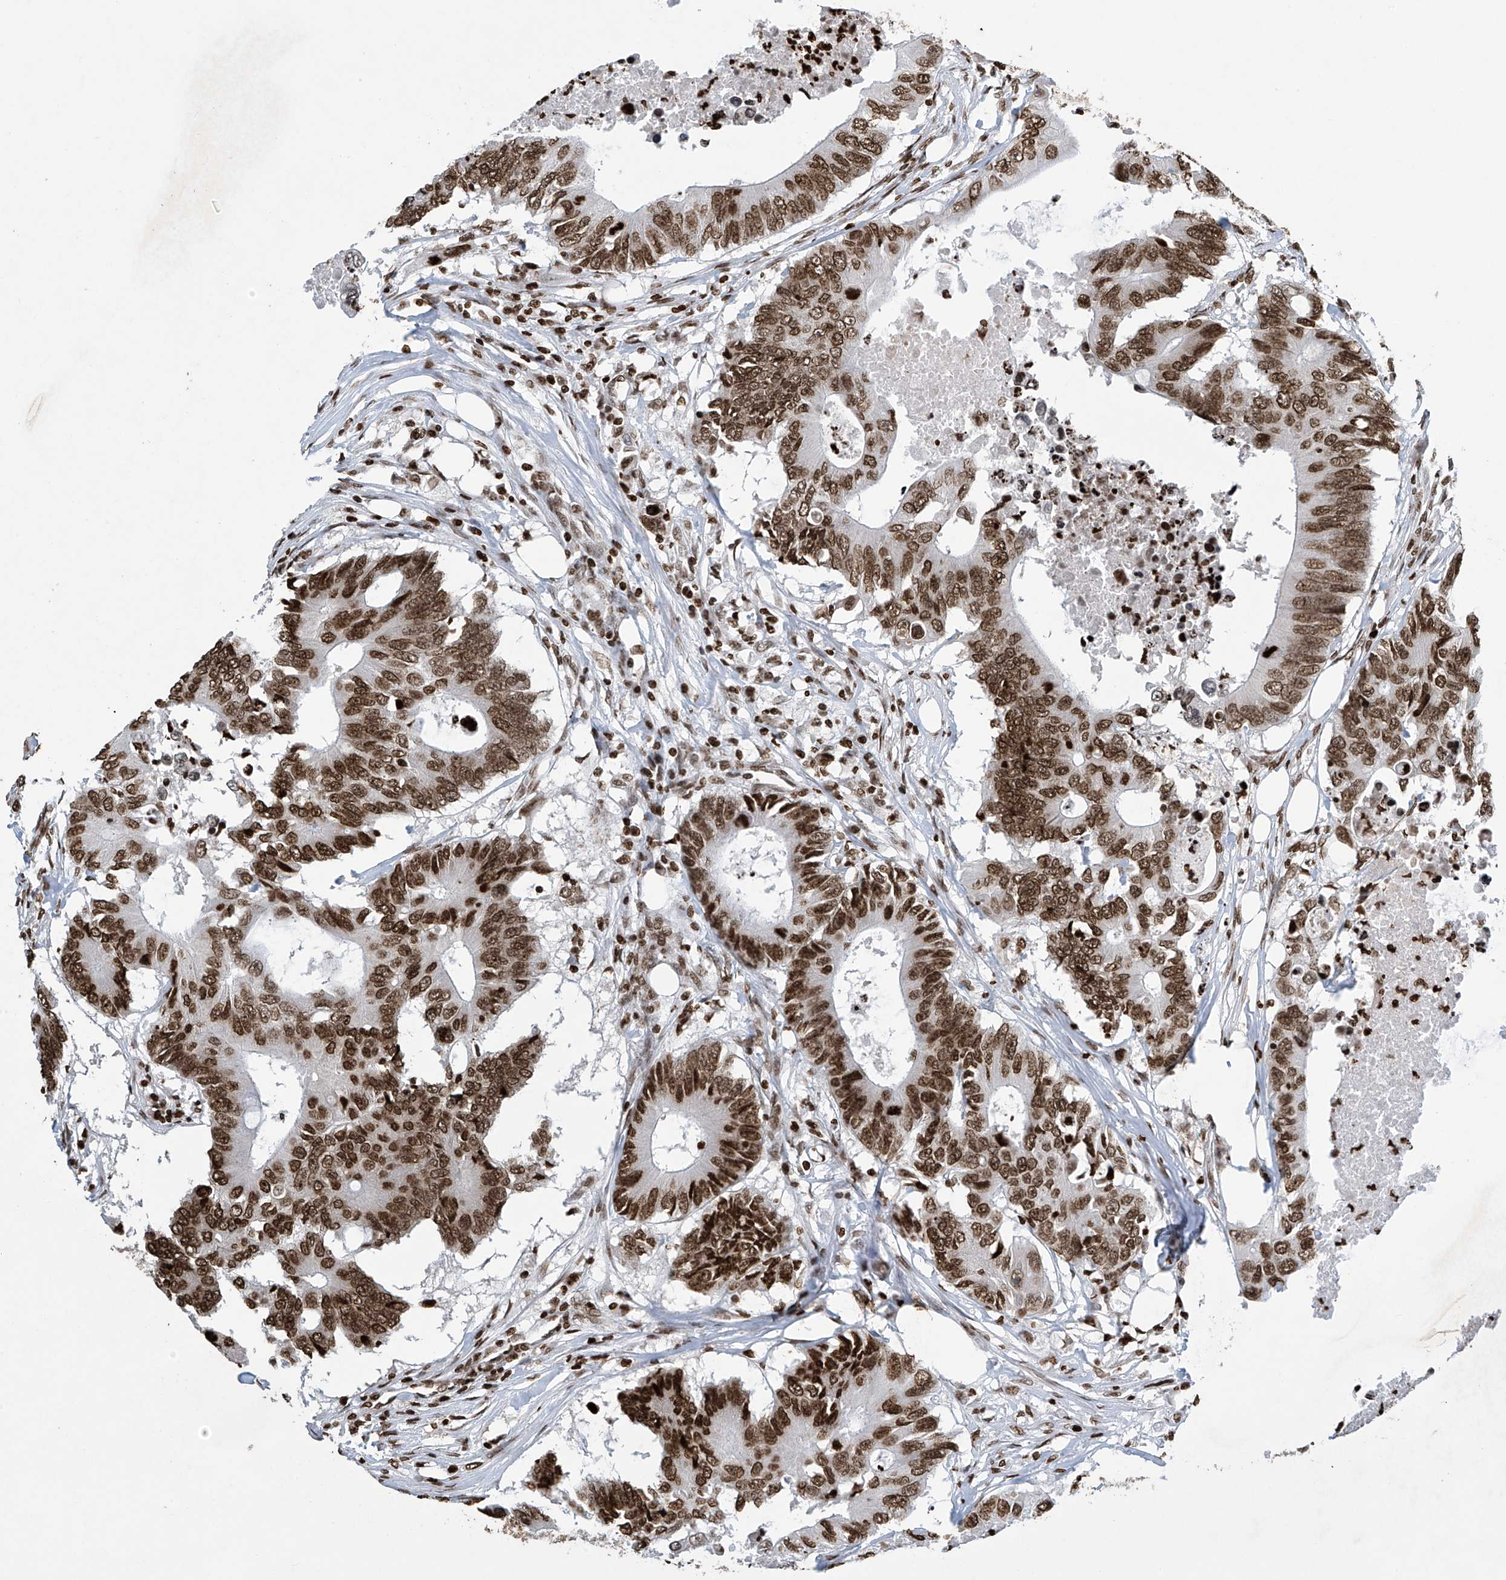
{"staining": {"intensity": "moderate", "quantity": ">75%", "location": "nuclear"}, "tissue": "colorectal cancer", "cell_type": "Tumor cells", "image_type": "cancer", "snomed": [{"axis": "morphology", "description": "Adenocarcinoma, NOS"}, {"axis": "topography", "description": "Colon"}], "caption": "Moderate nuclear expression is identified in about >75% of tumor cells in adenocarcinoma (colorectal).", "gene": "H4C16", "patient": {"sex": "male", "age": 71}}